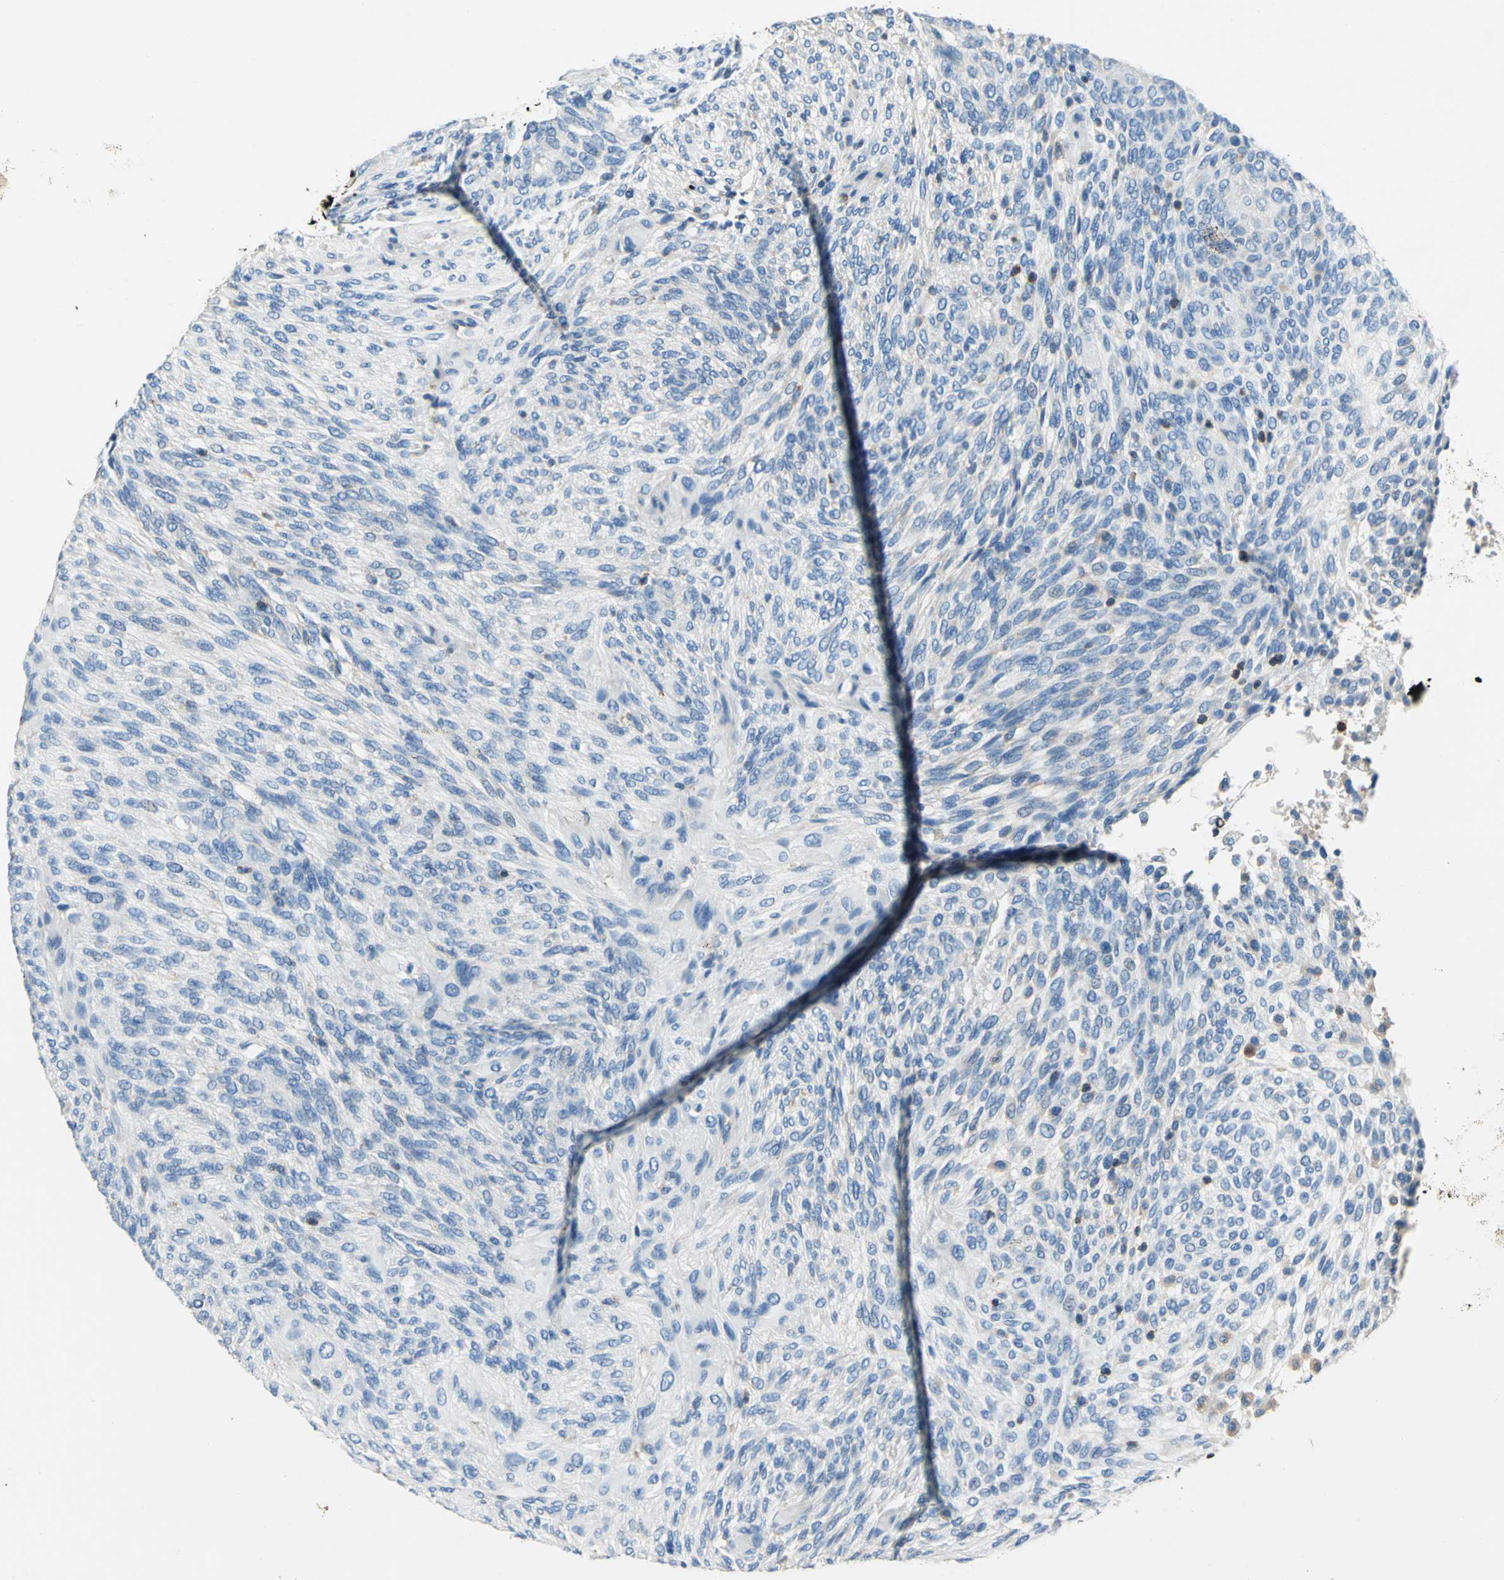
{"staining": {"intensity": "negative", "quantity": "none", "location": "none"}, "tissue": "glioma", "cell_type": "Tumor cells", "image_type": "cancer", "snomed": [{"axis": "morphology", "description": "Glioma, malignant, High grade"}, {"axis": "topography", "description": "Cerebral cortex"}], "caption": "Glioma stained for a protein using IHC exhibits no staining tumor cells.", "gene": "SEPTIN6", "patient": {"sex": "female", "age": 55}}